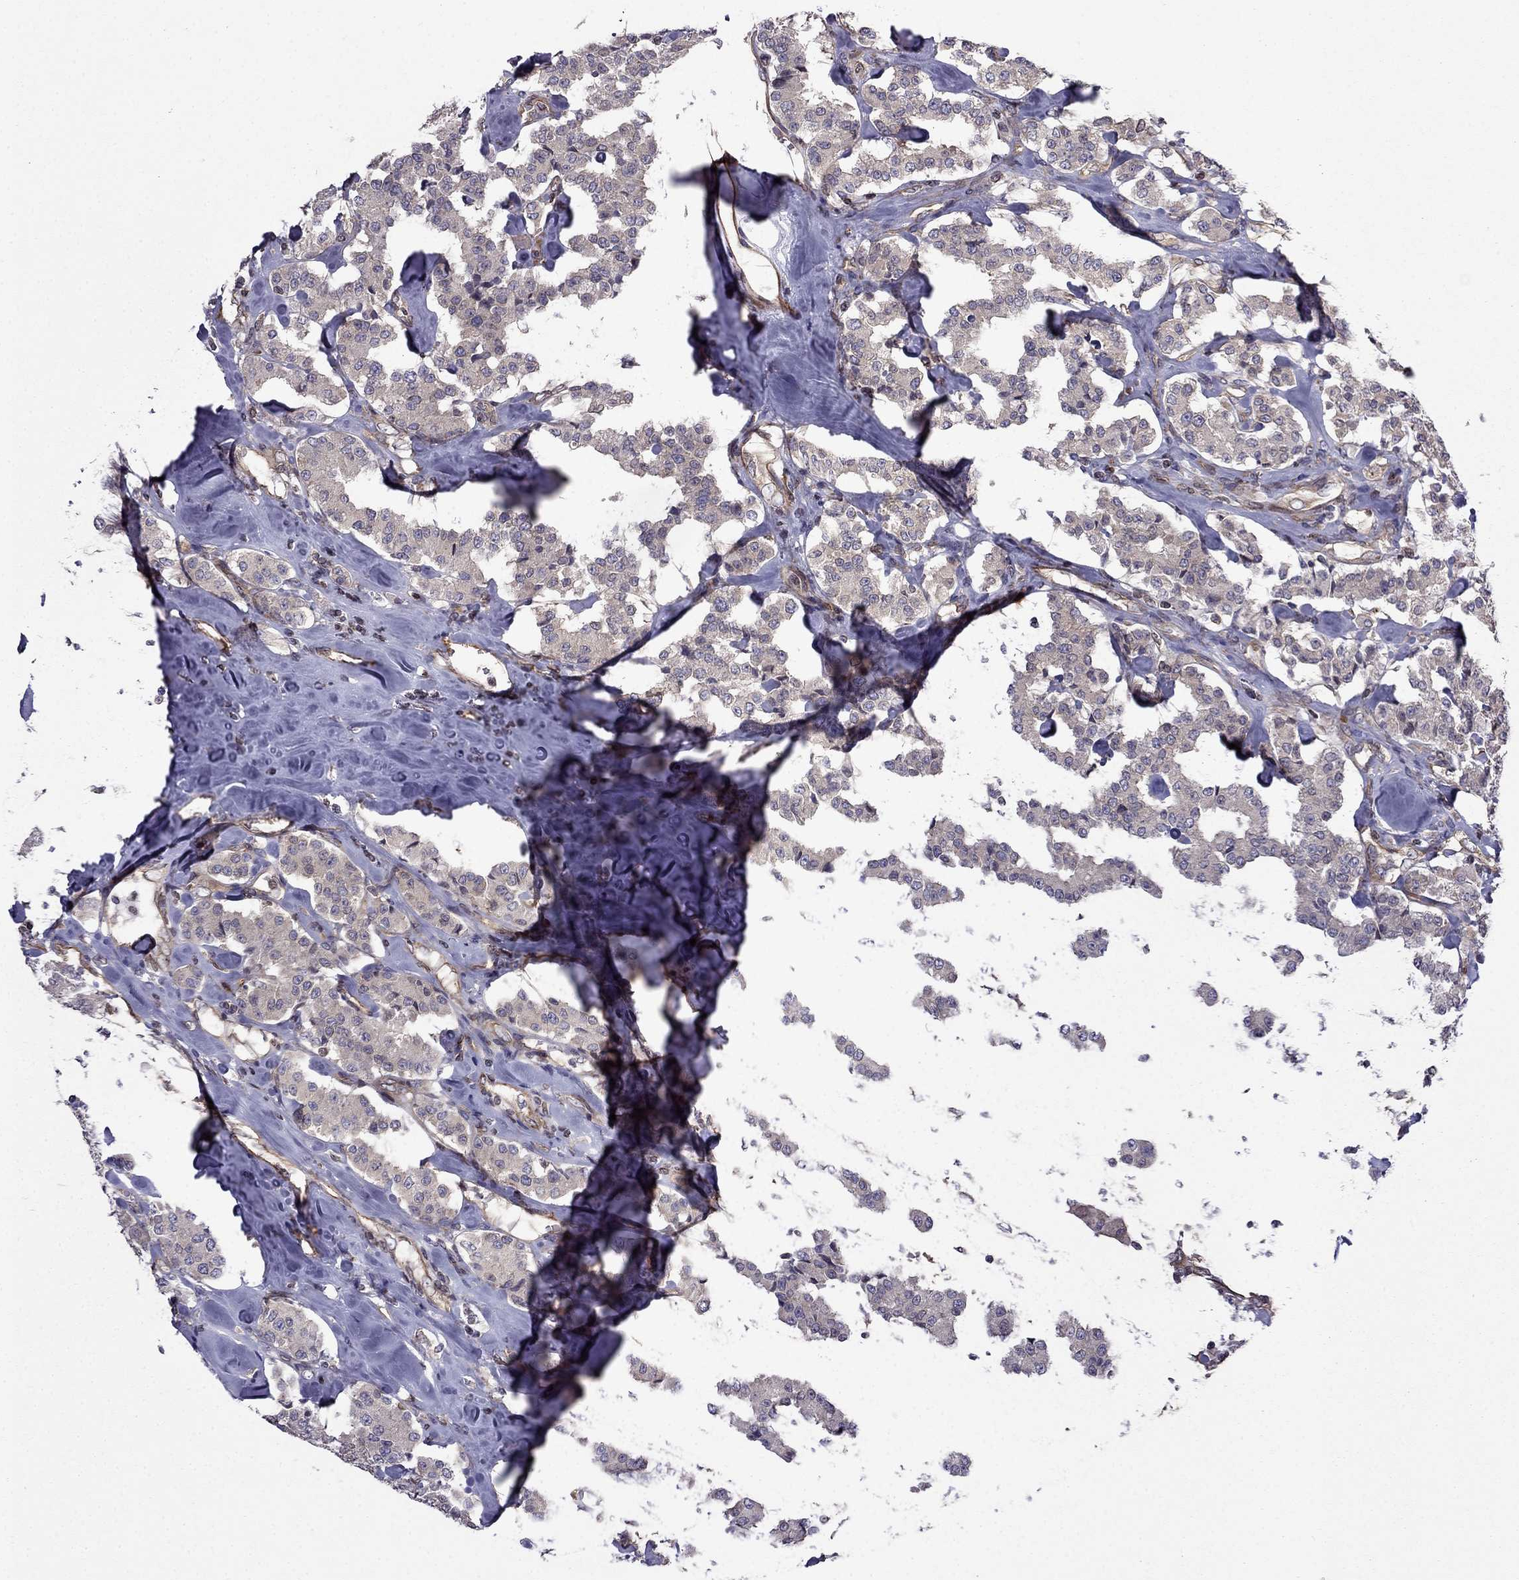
{"staining": {"intensity": "negative", "quantity": "none", "location": "none"}, "tissue": "carcinoid", "cell_type": "Tumor cells", "image_type": "cancer", "snomed": [{"axis": "morphology", "description": "Carcinoid, malignant, NOS"}, {"axis": "topography", "description": "Pancreas"}], "caption": "IHC histopathology image of human carcinoid (malignant) stained for a protein (brown), which displays no positivity in tumor cells.", "gene": "CDC42BPA", "patient": {"sex": "male", "age": 41}}